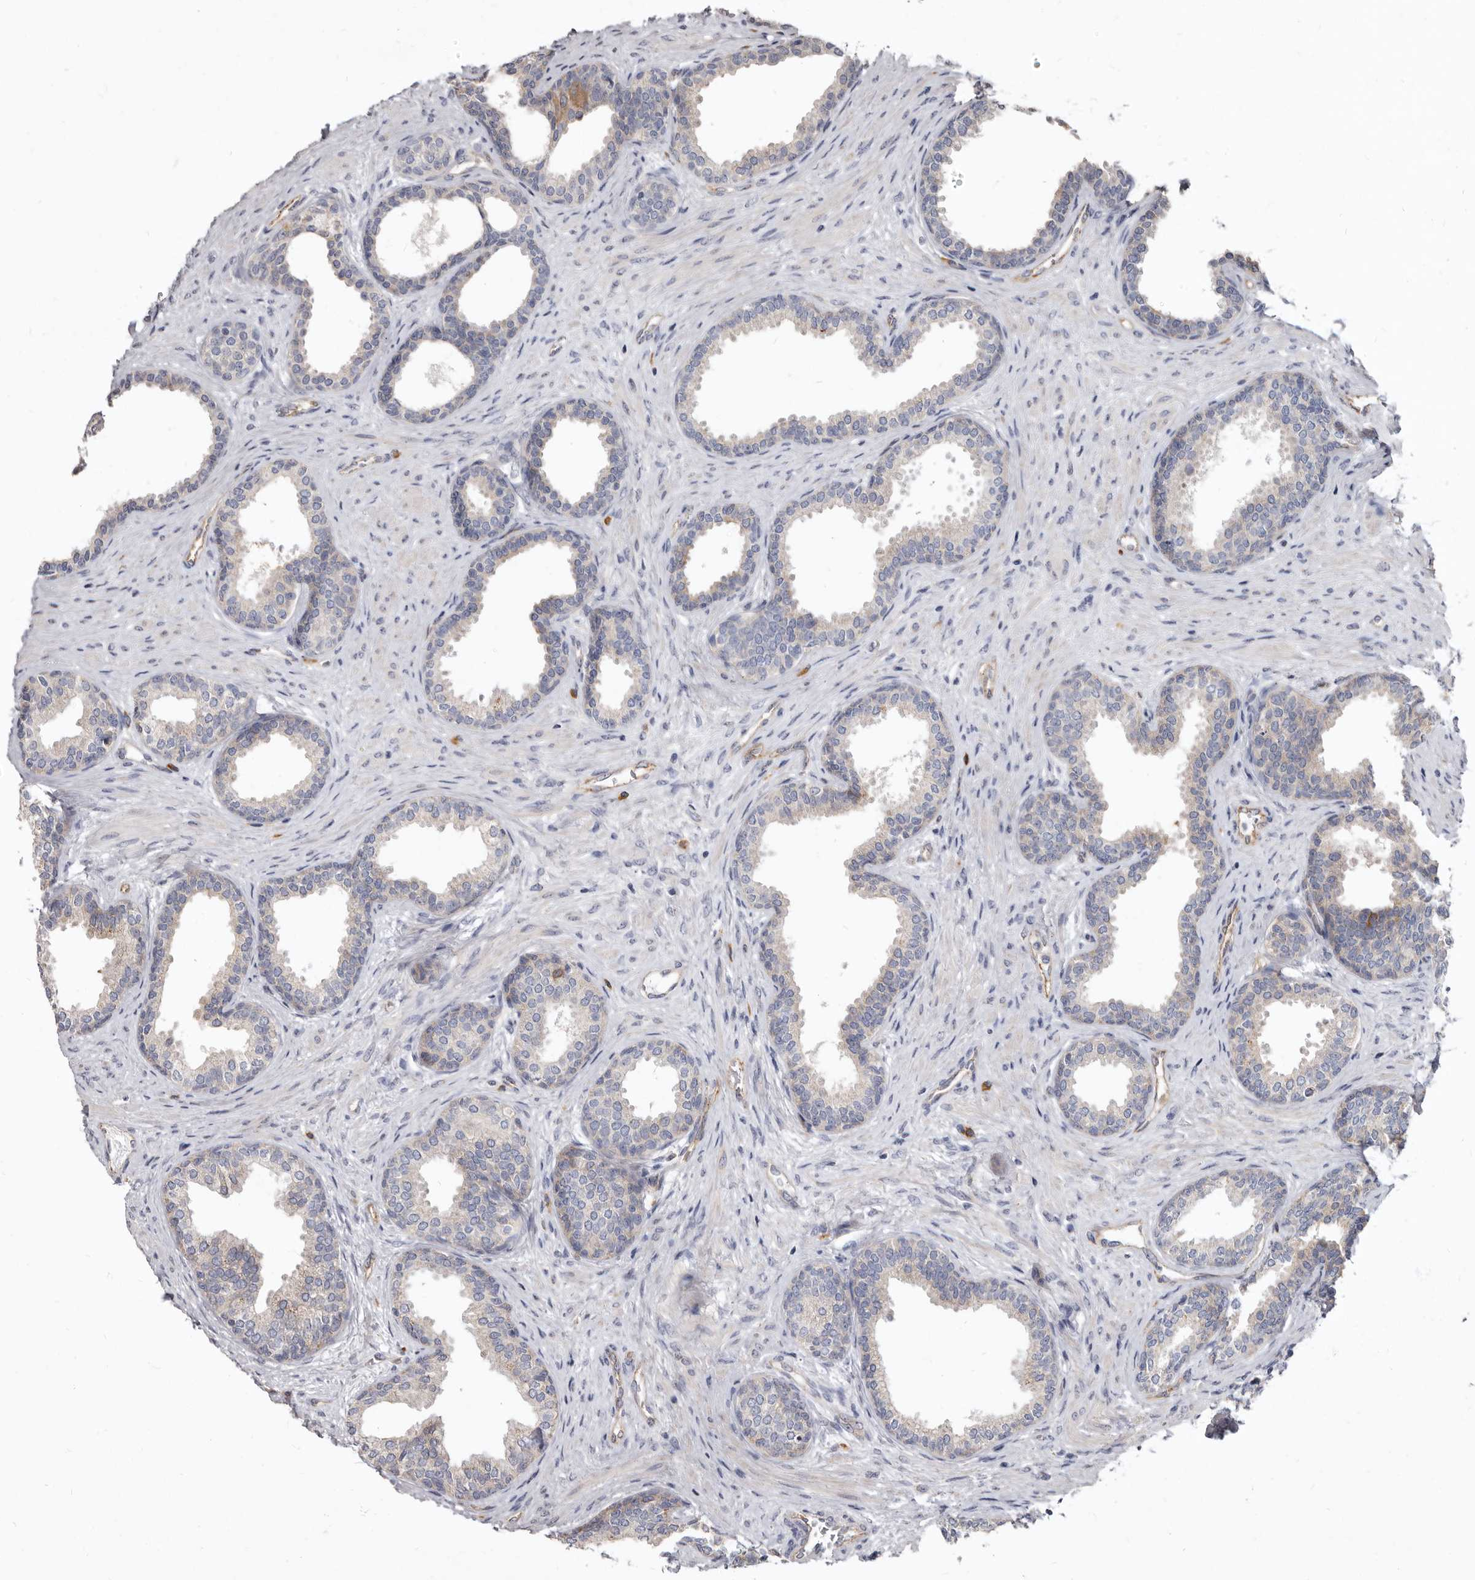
{"staining": {"intensity": "moderate", "quantity": "25%-75%", "location": "cytoplasmic/membranous"}, "tissue": "prostate", "cell_type": "Glandular cells", "image_type": "normal", "snomed": [{"axis": "morphology", "description": "Normal tissue, NOS"}, {"axis": "topography", "description": "Prostate"}], "caption": "Immunohistochemistry (DAB (3,3'-diaminobenzidine)) staining of benign human prostate demonstrates moderate cytoplasmic/membranous protein expression in about 25%-75% of glandular cells.", "gene": "FMO2", "patient": {"sex": "male", "age": 76}}